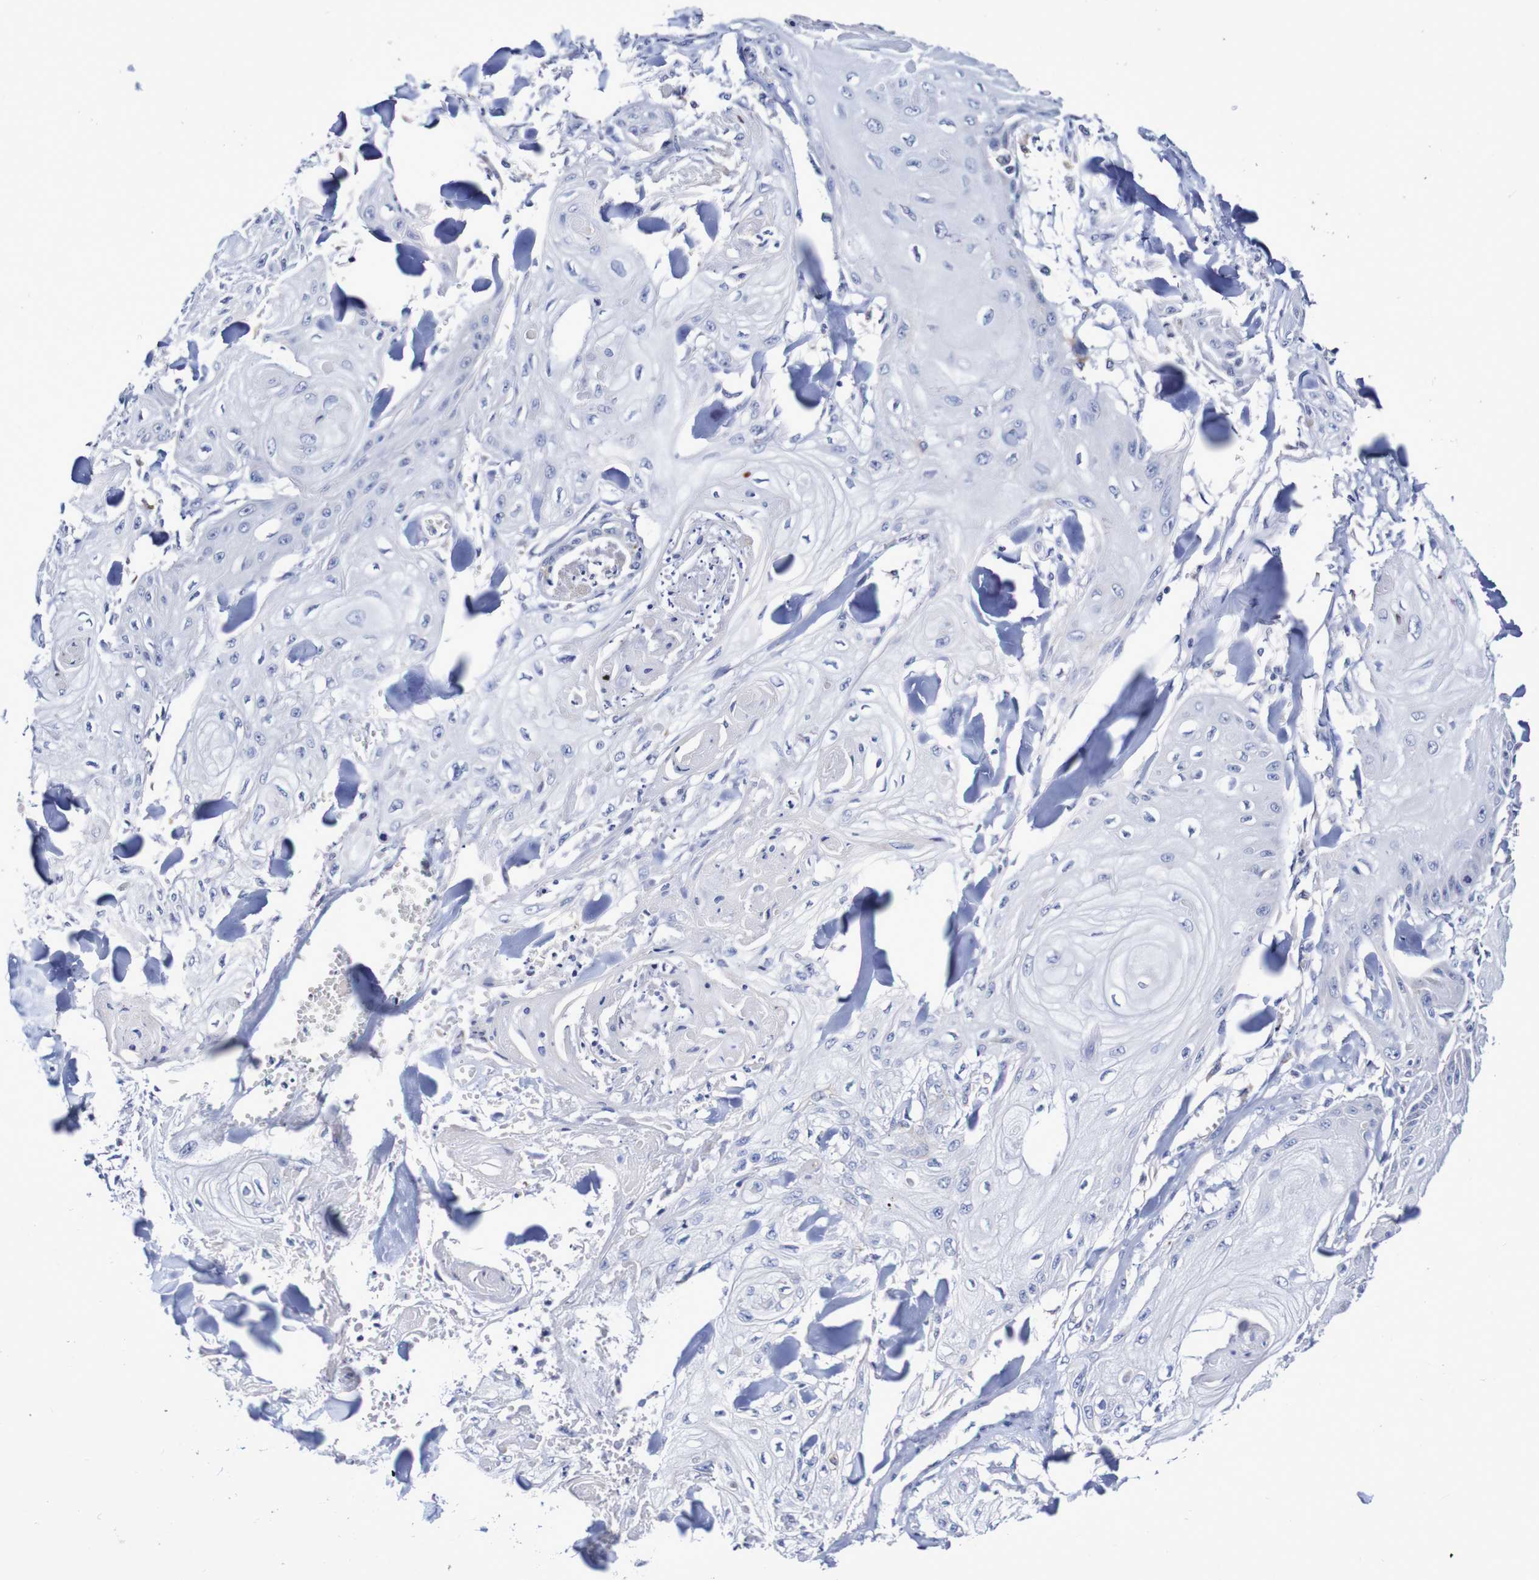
{"staining": {"intensity": "negative", "quantity": "none", "location": "none"}, "tissue": "skin cancer", "cell_type": "Tumor cells", "image_type": "cancer", "snomed": [{"axis": "morphology", "description": "Squamous cell carcinoma, NOS"}, {"axis": "topography", "description": "Skin"}], "caption": "A high-resolution micrograph shows IHC staining of skin cancer, which exhibits no significant positivity in tumor cells.", "gene": "SEZ6", "patient": {"sex": "male", "age": 74}}